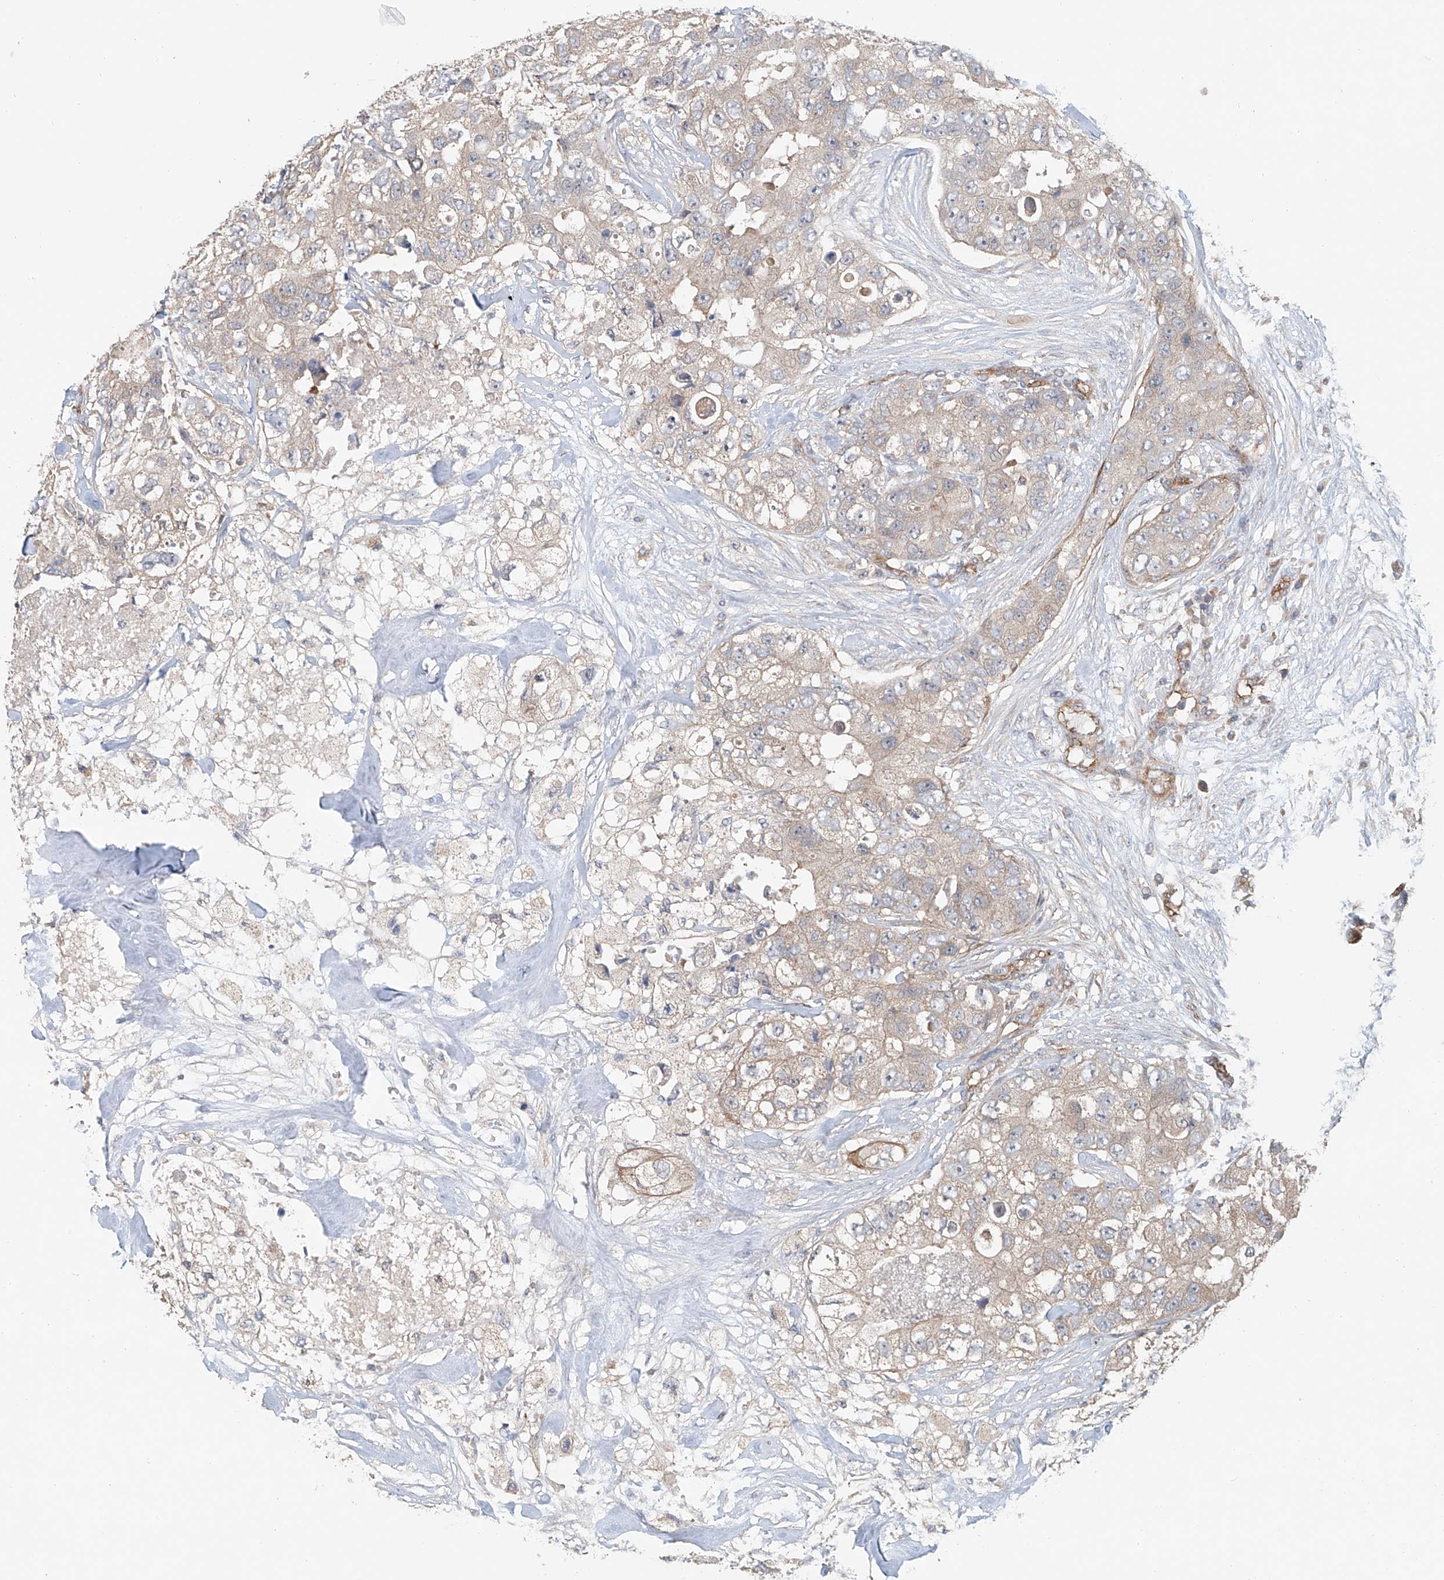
{"staining": {"intensity": "negative", "quantity": "none", "location": "none"}, "tissue": "breast cancer", "cell_type": "Tumor cells", "image_type": "cancer", "snomed": [{"axis": "morphology", "description": "Duct carcinoma"}, {"axis": "topography", "description": "Breast"}], "caption": "Breast invasive ductal carcinoma was stained to show a protein in brown. There is no significant expression in tumor cells.", "gene": "FRYL", "patient": {"sex": "female", "age": 62}}